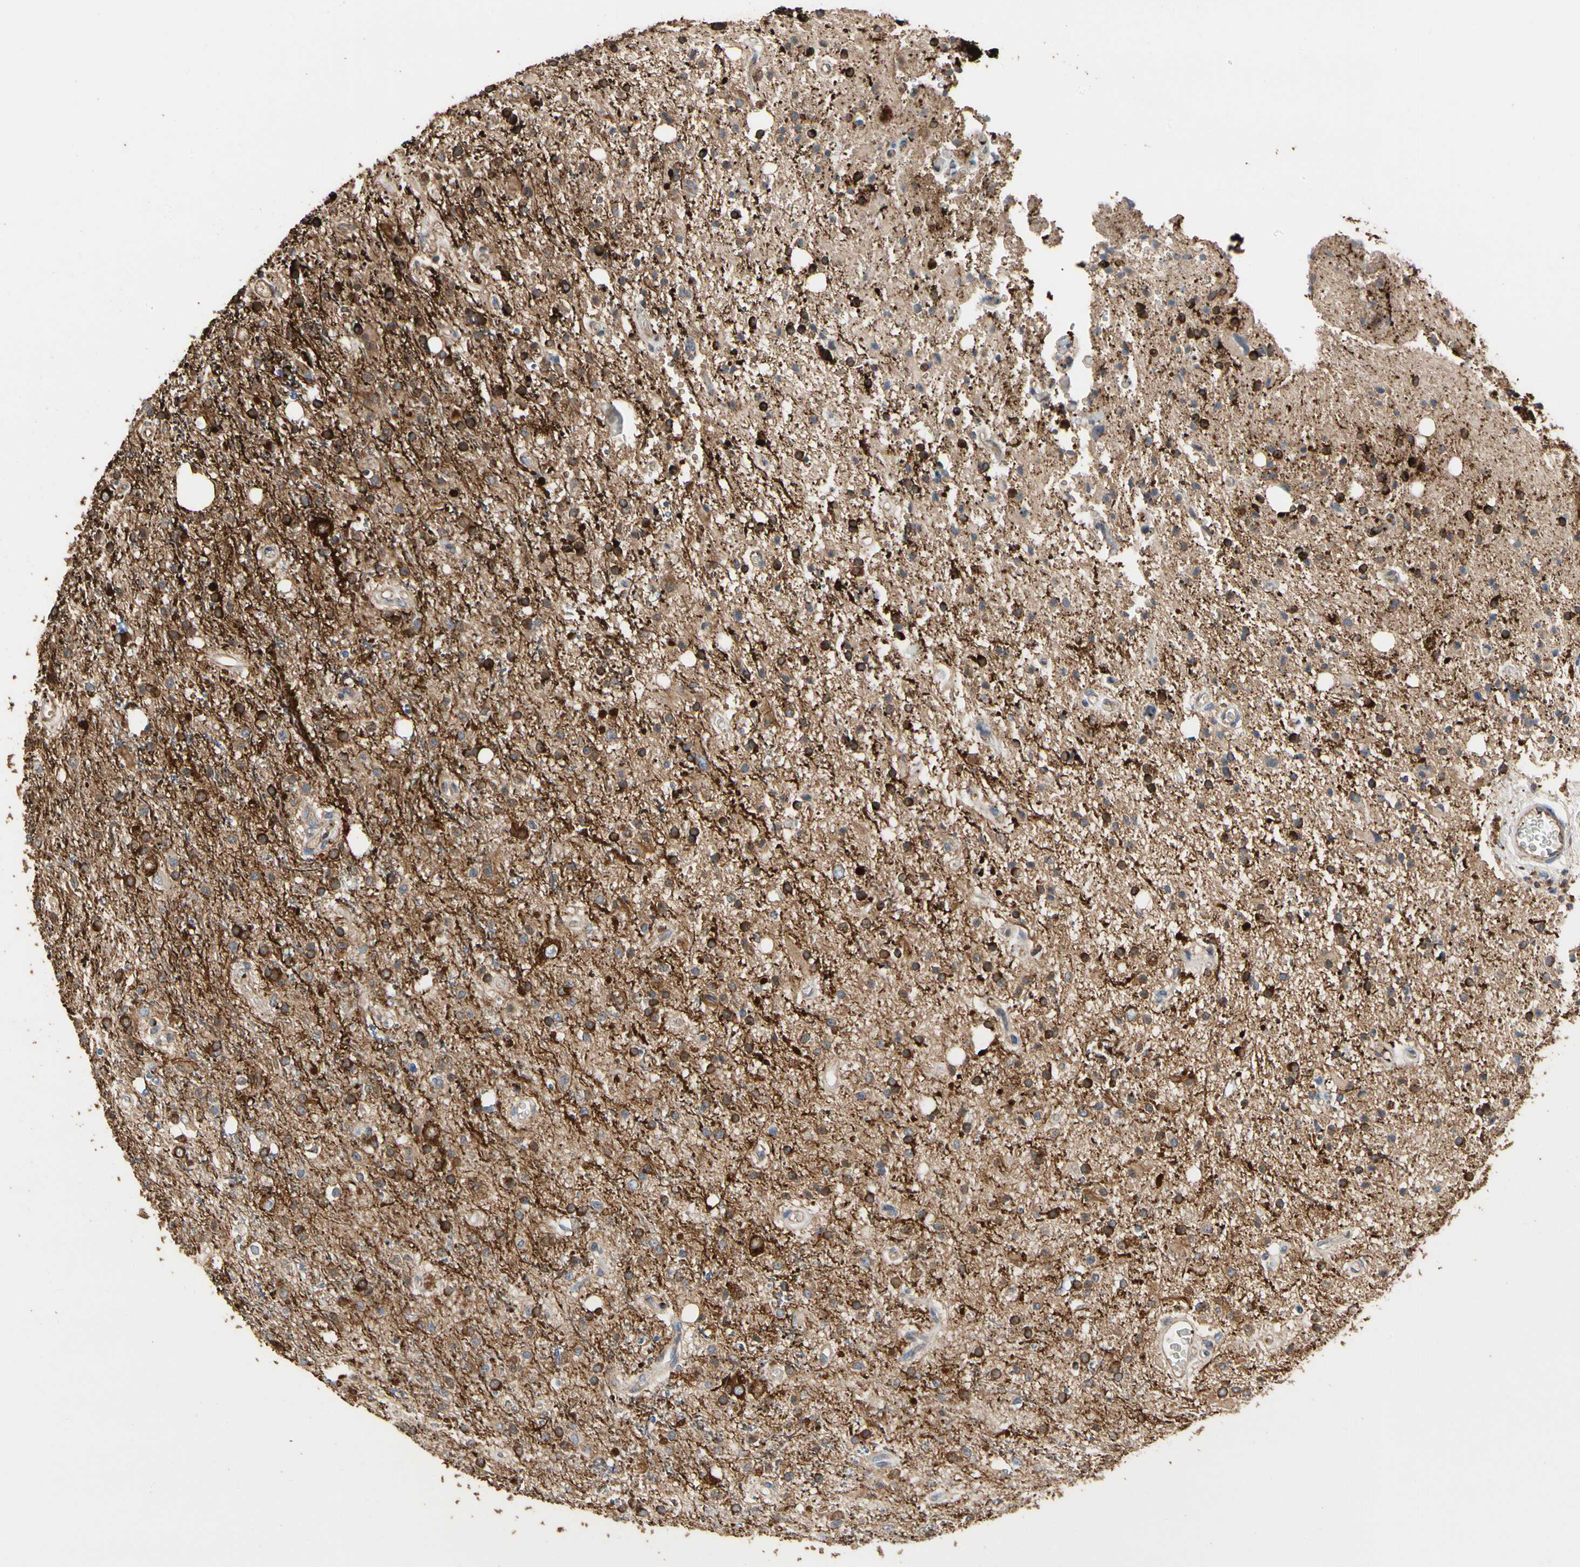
{"staining": {"intensity": "moderate", "quantity": "25%-75%", "location": "cytoplasmic/membranous"}, "tissue": "glioma", "cell_type": "Tumor cells", "image_type": "cancer", "snomed": [{"axis": "morphology", "description": "Glioma, malignant, High grade"}, {"axis": "topography", "description": "Brain"}], "caption": "This is an image of immunohistochemistry (IHC) staining of glioma, which shows moderate staining in the cytoplasmic/membranous of tumor cells.", "gene": "TUBA1A", "patient": {"sex": "male", "age": 47}}